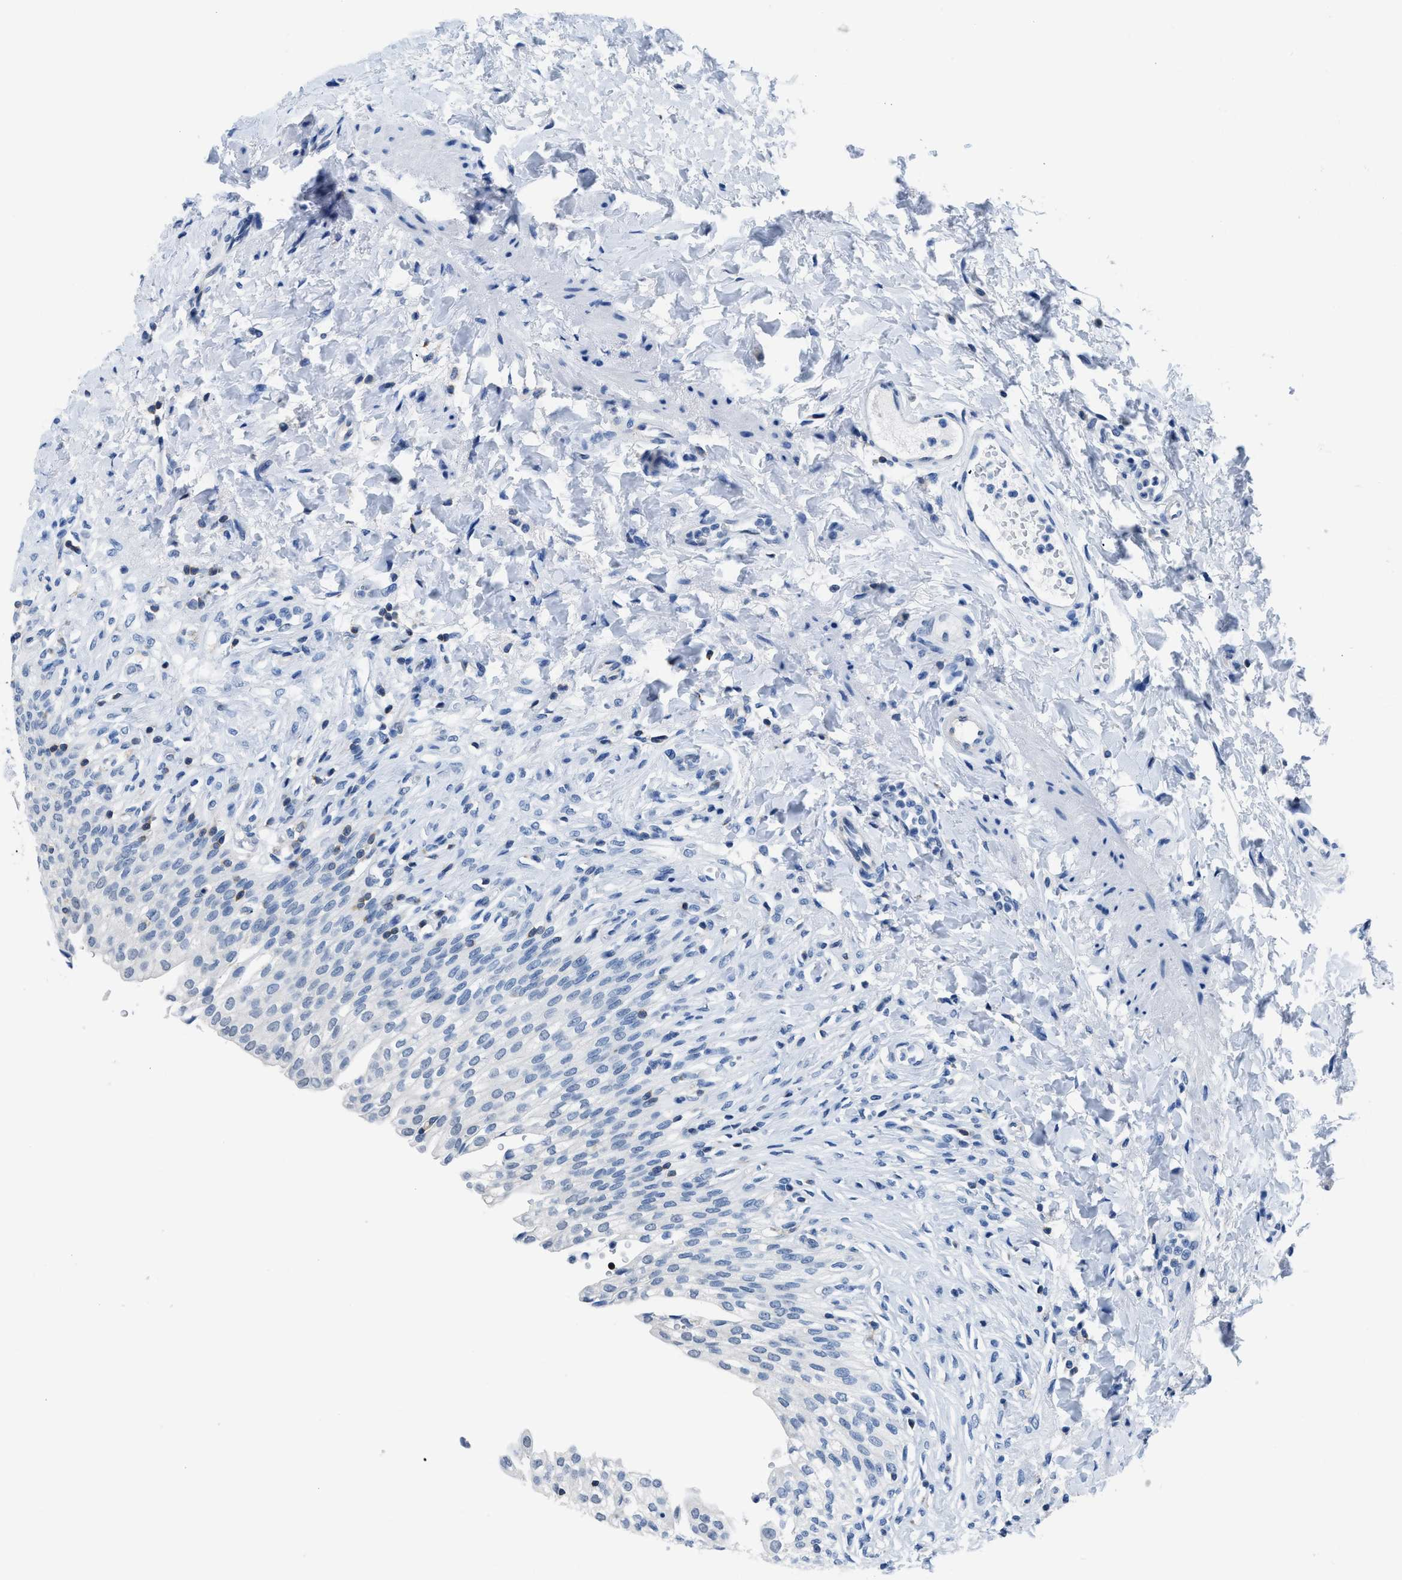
{"staining": {"intensity": "negative", "quantity": "none", "location": "none"}, "tissue": "urinary bladder", "cell_type": "Urothelial cells", "image_type": "normal", "snomed": [{"axis": "morphology", "description": "Urothelial carcinoma, High grade"}, {"axis": "topography", "description": "Urinary bladder"}], "caption": "Immunohistochemistry of benign urinary bladder demonstrates no expression in urothelial cells.", "gene": "NFATC2", "patient": {"sex": "male", "age": 46}}